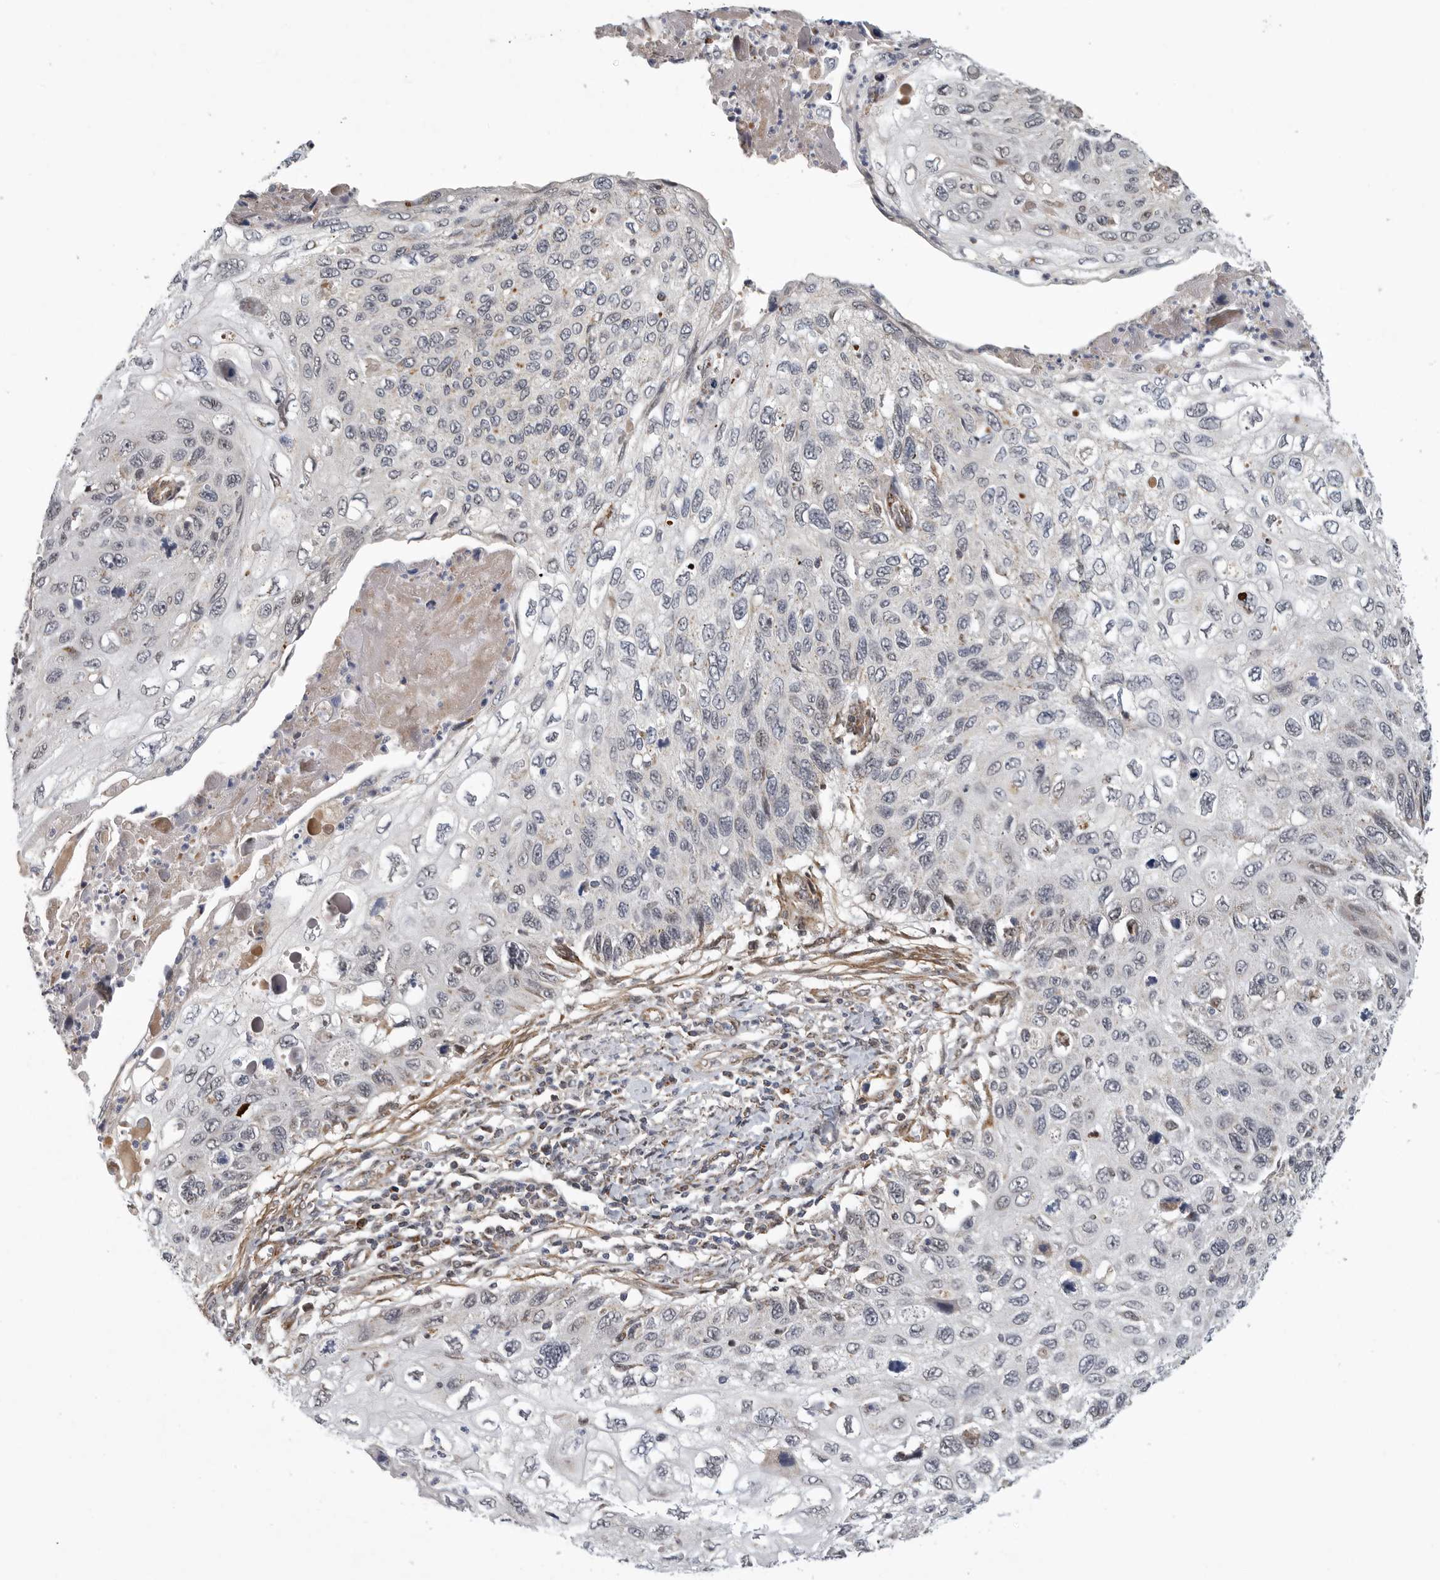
{"staining": {"intensity": "negative", "quantity": "none", "location": "none"}, "tissue": "cervical cancer", "cell_type": "Tumor cells", "image_type": "cancer", "snomed": [{"axis": "morphology", "description": "Squamous cell carcinoma, NOS"}, {"axis": "topography", "description": "Cervix"}], "caption": "This histopathology image is of cervical cancer (squamous cell carcinoma) stained with IHC to label a protein in brown with the nuclei are counter-stained blue. There is no staining in tumor cells.", "gene": "TMPRSS11F", "patient": {"sex": "female", "age": 70}}